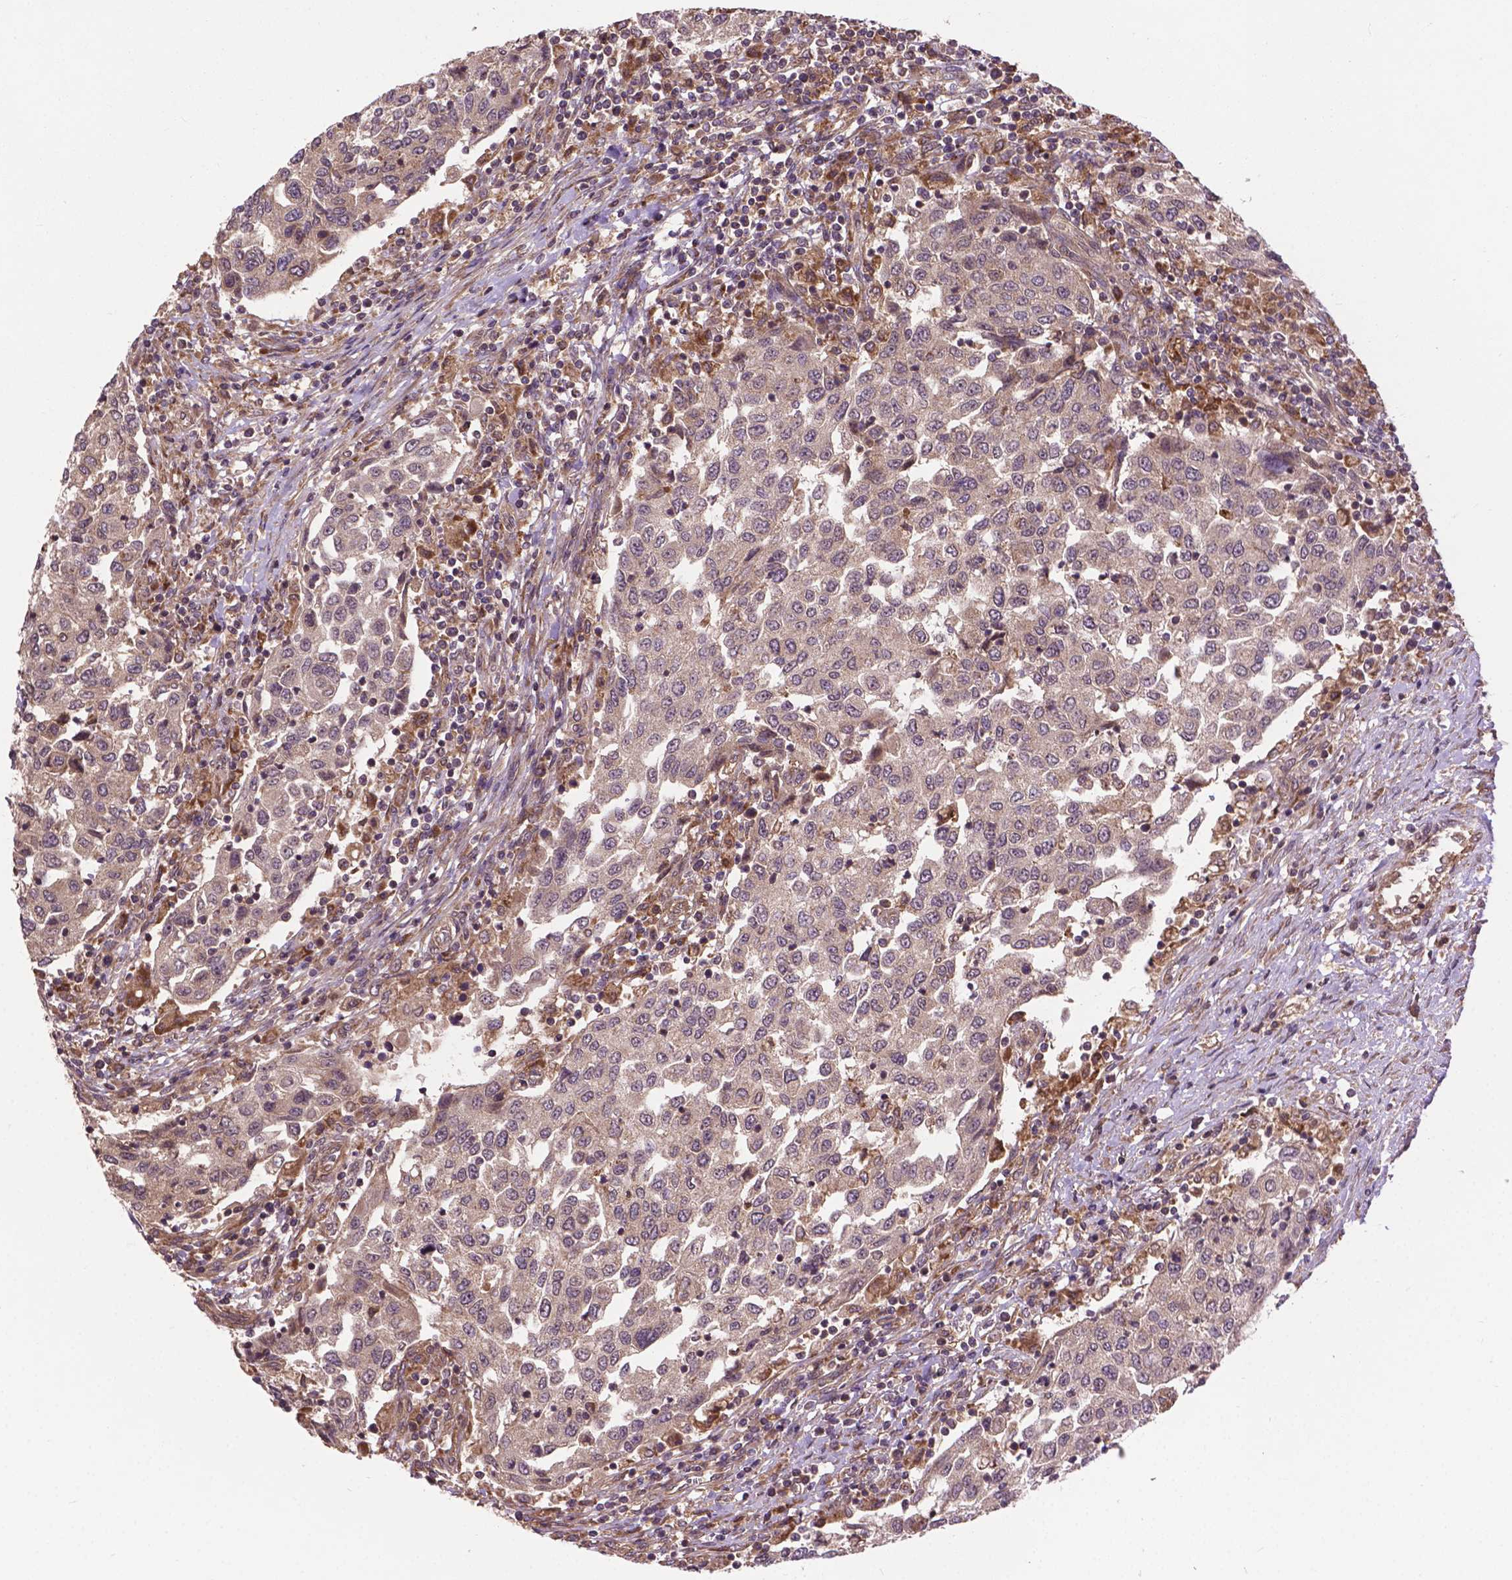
{"staining": {"intensity": "weak", "quantity": ">75%", "location": "cytoplasmic/membranous"}, "tissue": "urothelial cancer", "cell_type": "Tumor cells", "image_type": "cancer", "snomed": [{"axis": "morphology", "description": "Urothelial carcinoma, High grade"}, {"axis": "topography", "description": "Urinary bladder"}], "caption": "A brown stain highlights weak cytoplasmic/membranous expression of a protein in human urothelial cancer tumor cells.", "gene": "ZNF616", "patient": {"sex": "female", "age": 78}}